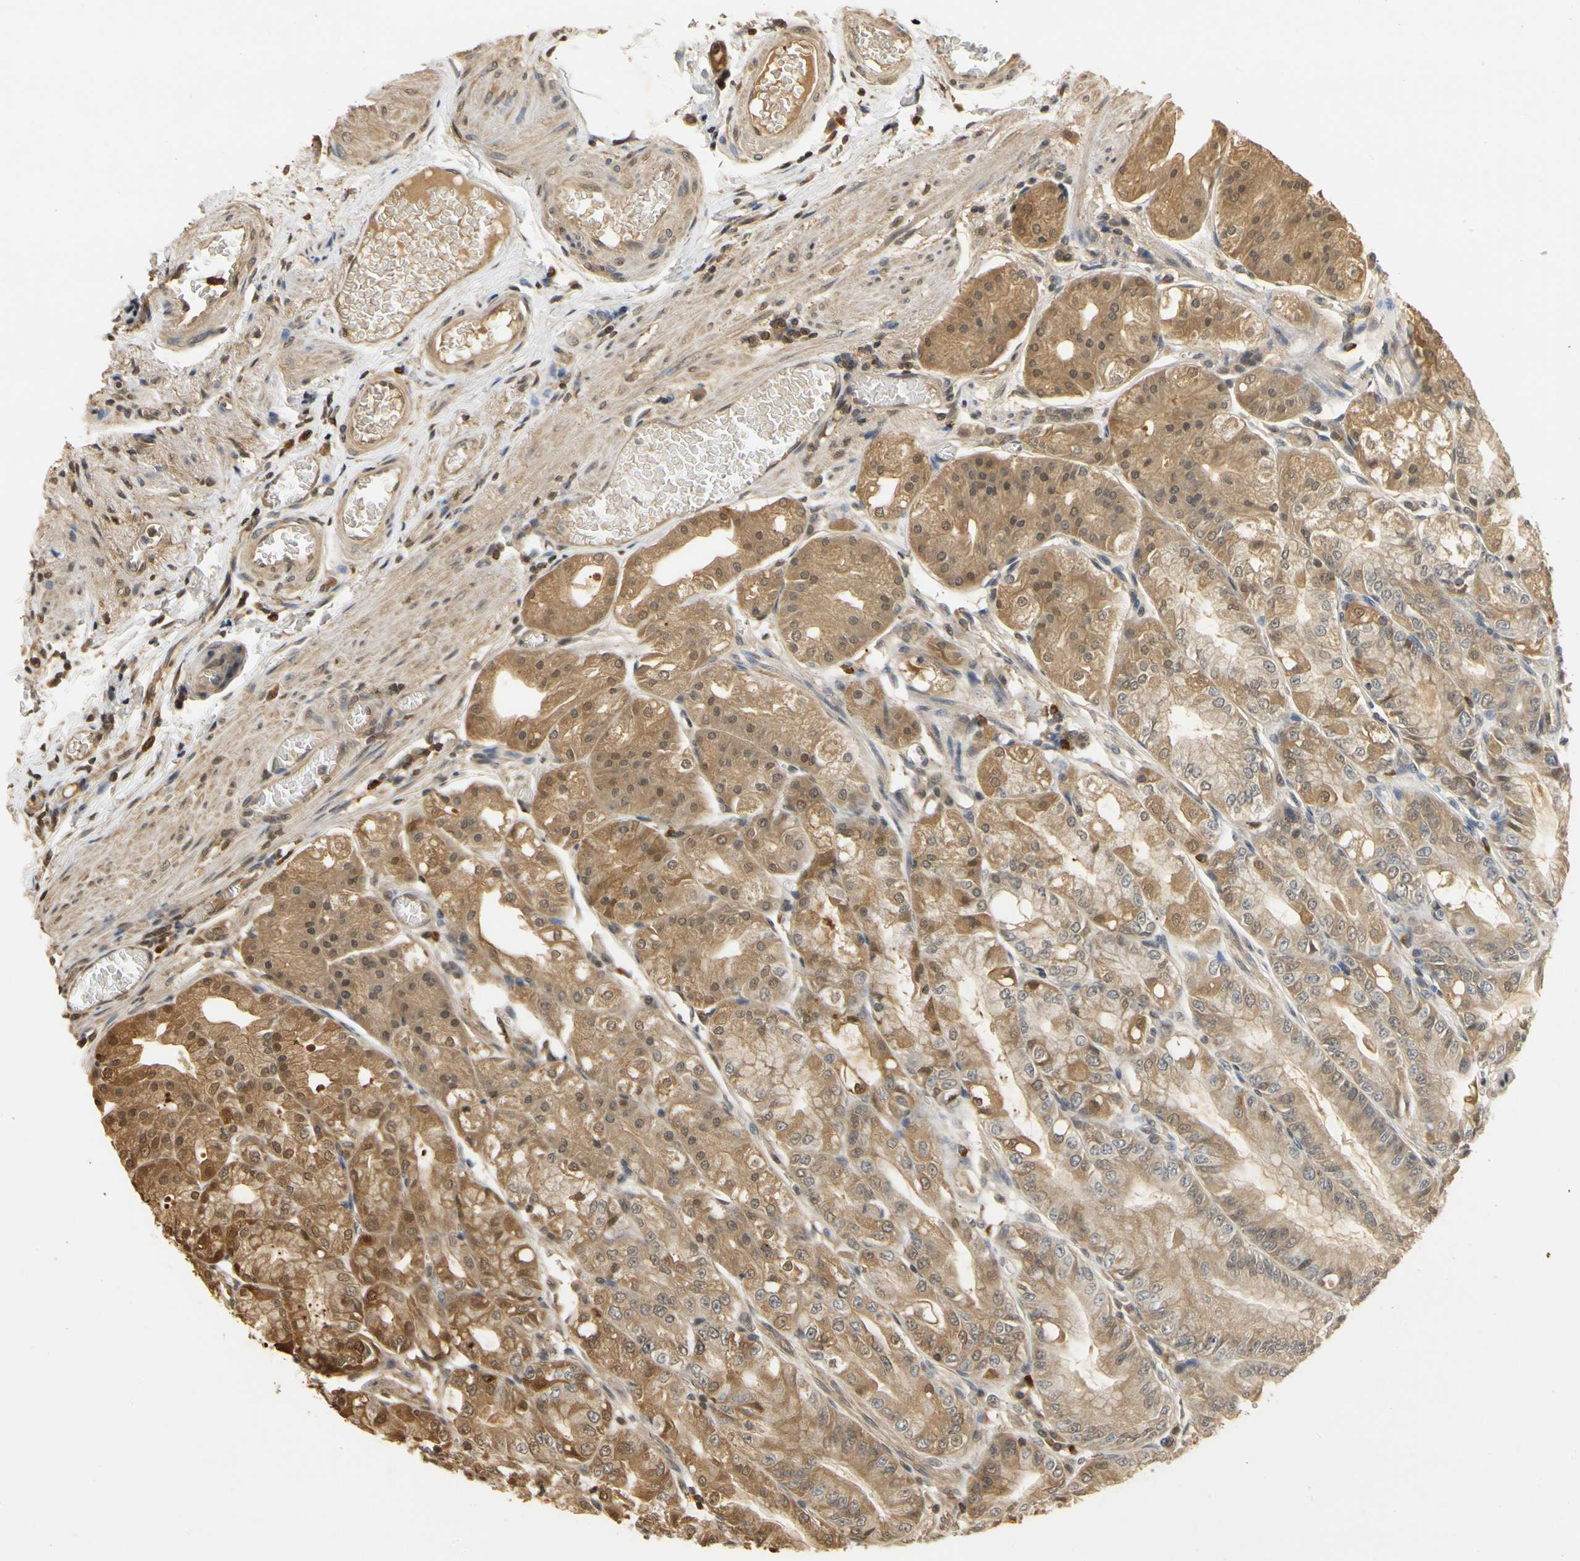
{"staining": {"intensity": "moderate", "quantity": ">75%", "location": "cytoplasmic/membranous"}, "tissue": "stomach", "cell_type": "Glandular cells", "image_type": "normal", "snomed": [{"axis": "morphology", "description": "Normal tissue, NOS"}, {"axis": "topography", "description": "Stomach, lower"}], "caption": "Immunohistochemistry (DAB (3,3'-diaminobenzidine)) staining of unremarkable human stomach displays moderate cytoplasmic/membranous protein staining in about >75% of glandular cells.", "gene": "SOD1", "patient": {"sex": "male", "age": 71}}